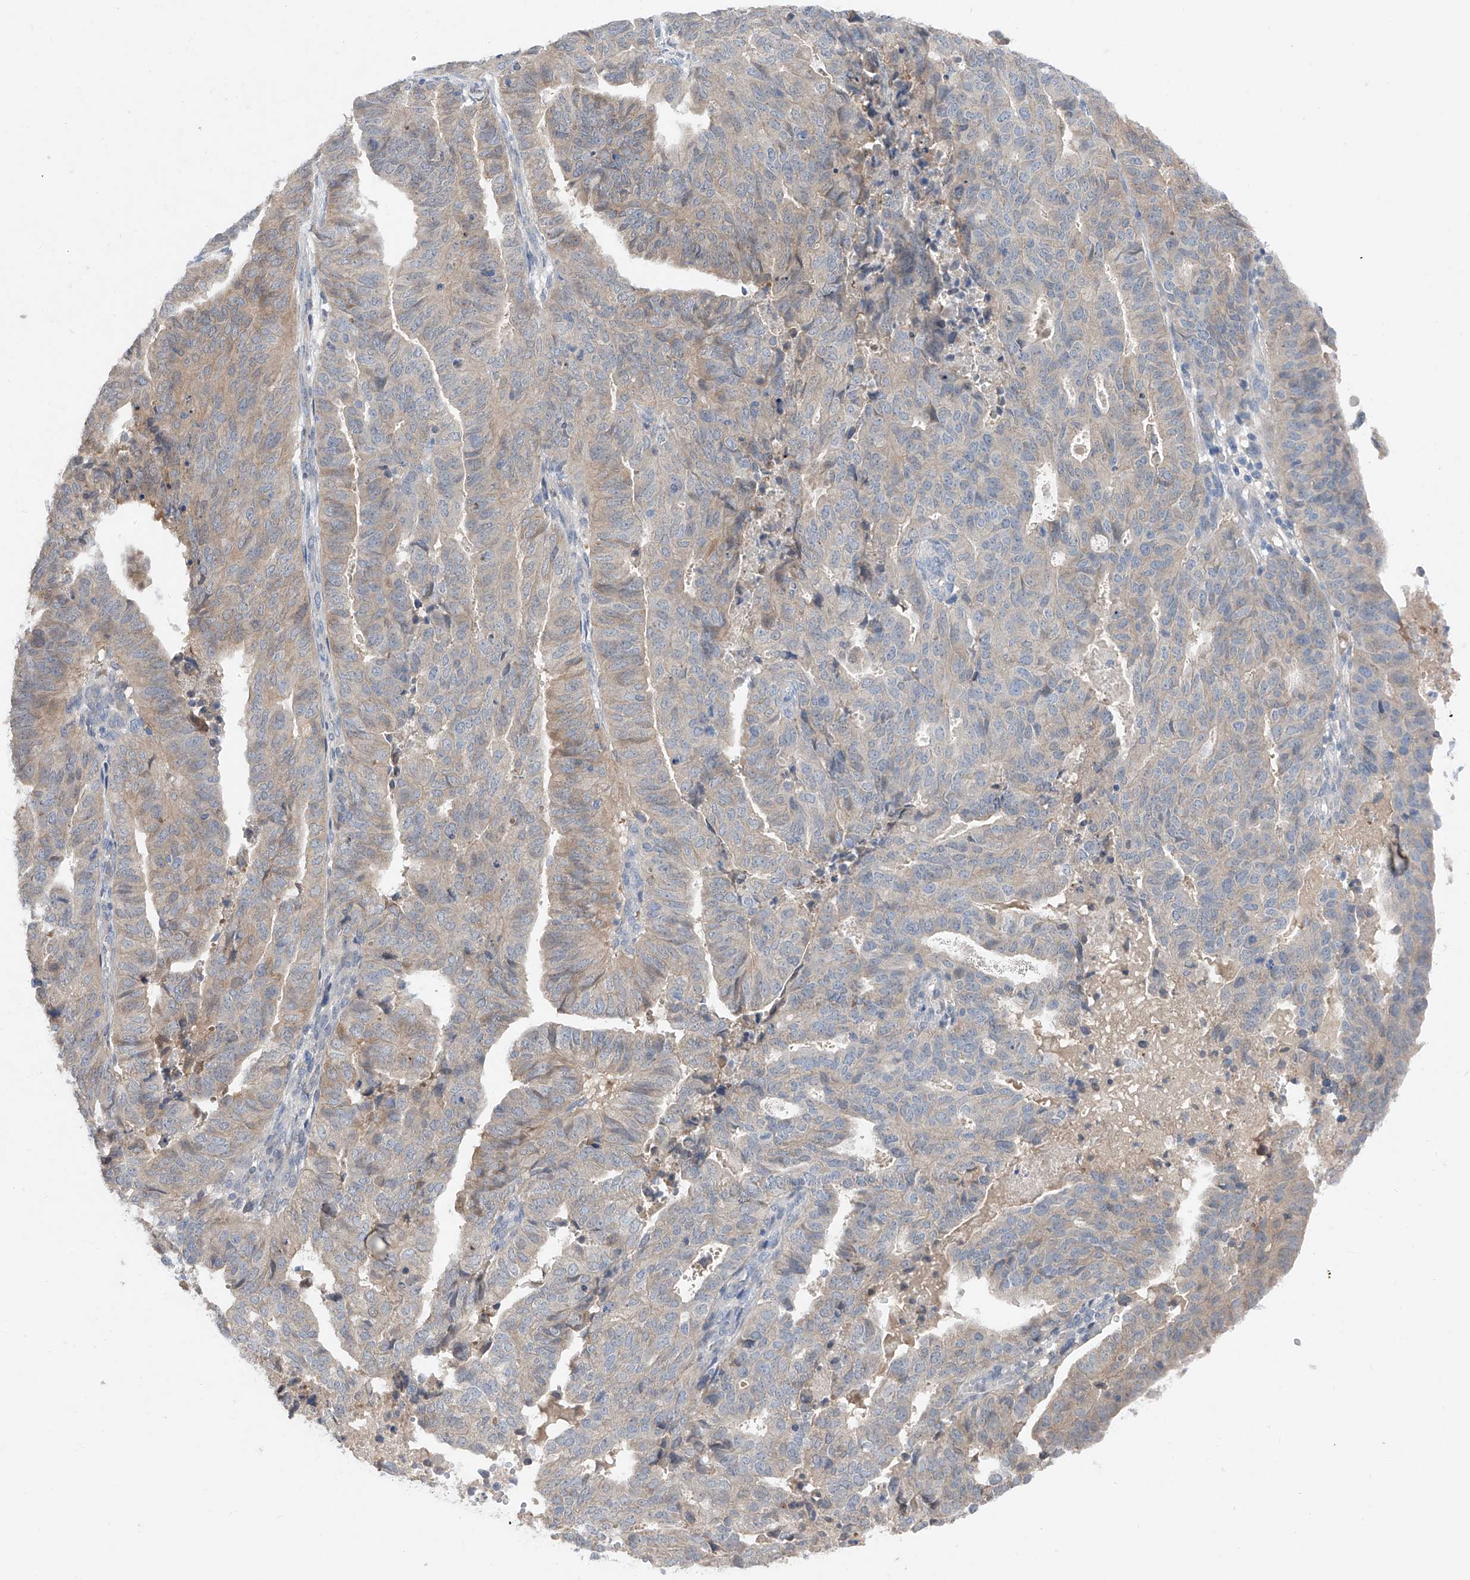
{"staining": {"intensity": "weak", "quantity": "25%-75%", "location": "cytoplasmic/membranous"}, "tissue": "endometrial cancer", "cell_type": "Tumor cells", "image_type": "cancer", "snomed": [{"axis": "morphology", "description": "Adenocarcinoma, NOS"}, {"axis": "topography", "description": "Uterus"}], "caption": "Weak cytoplasmic/membranous protein expression is identified in about 25%-75% of tumor cells in endometrial cancer.", "gene": "FUCA2", "patient": {"sex": "female", "age": 77}}